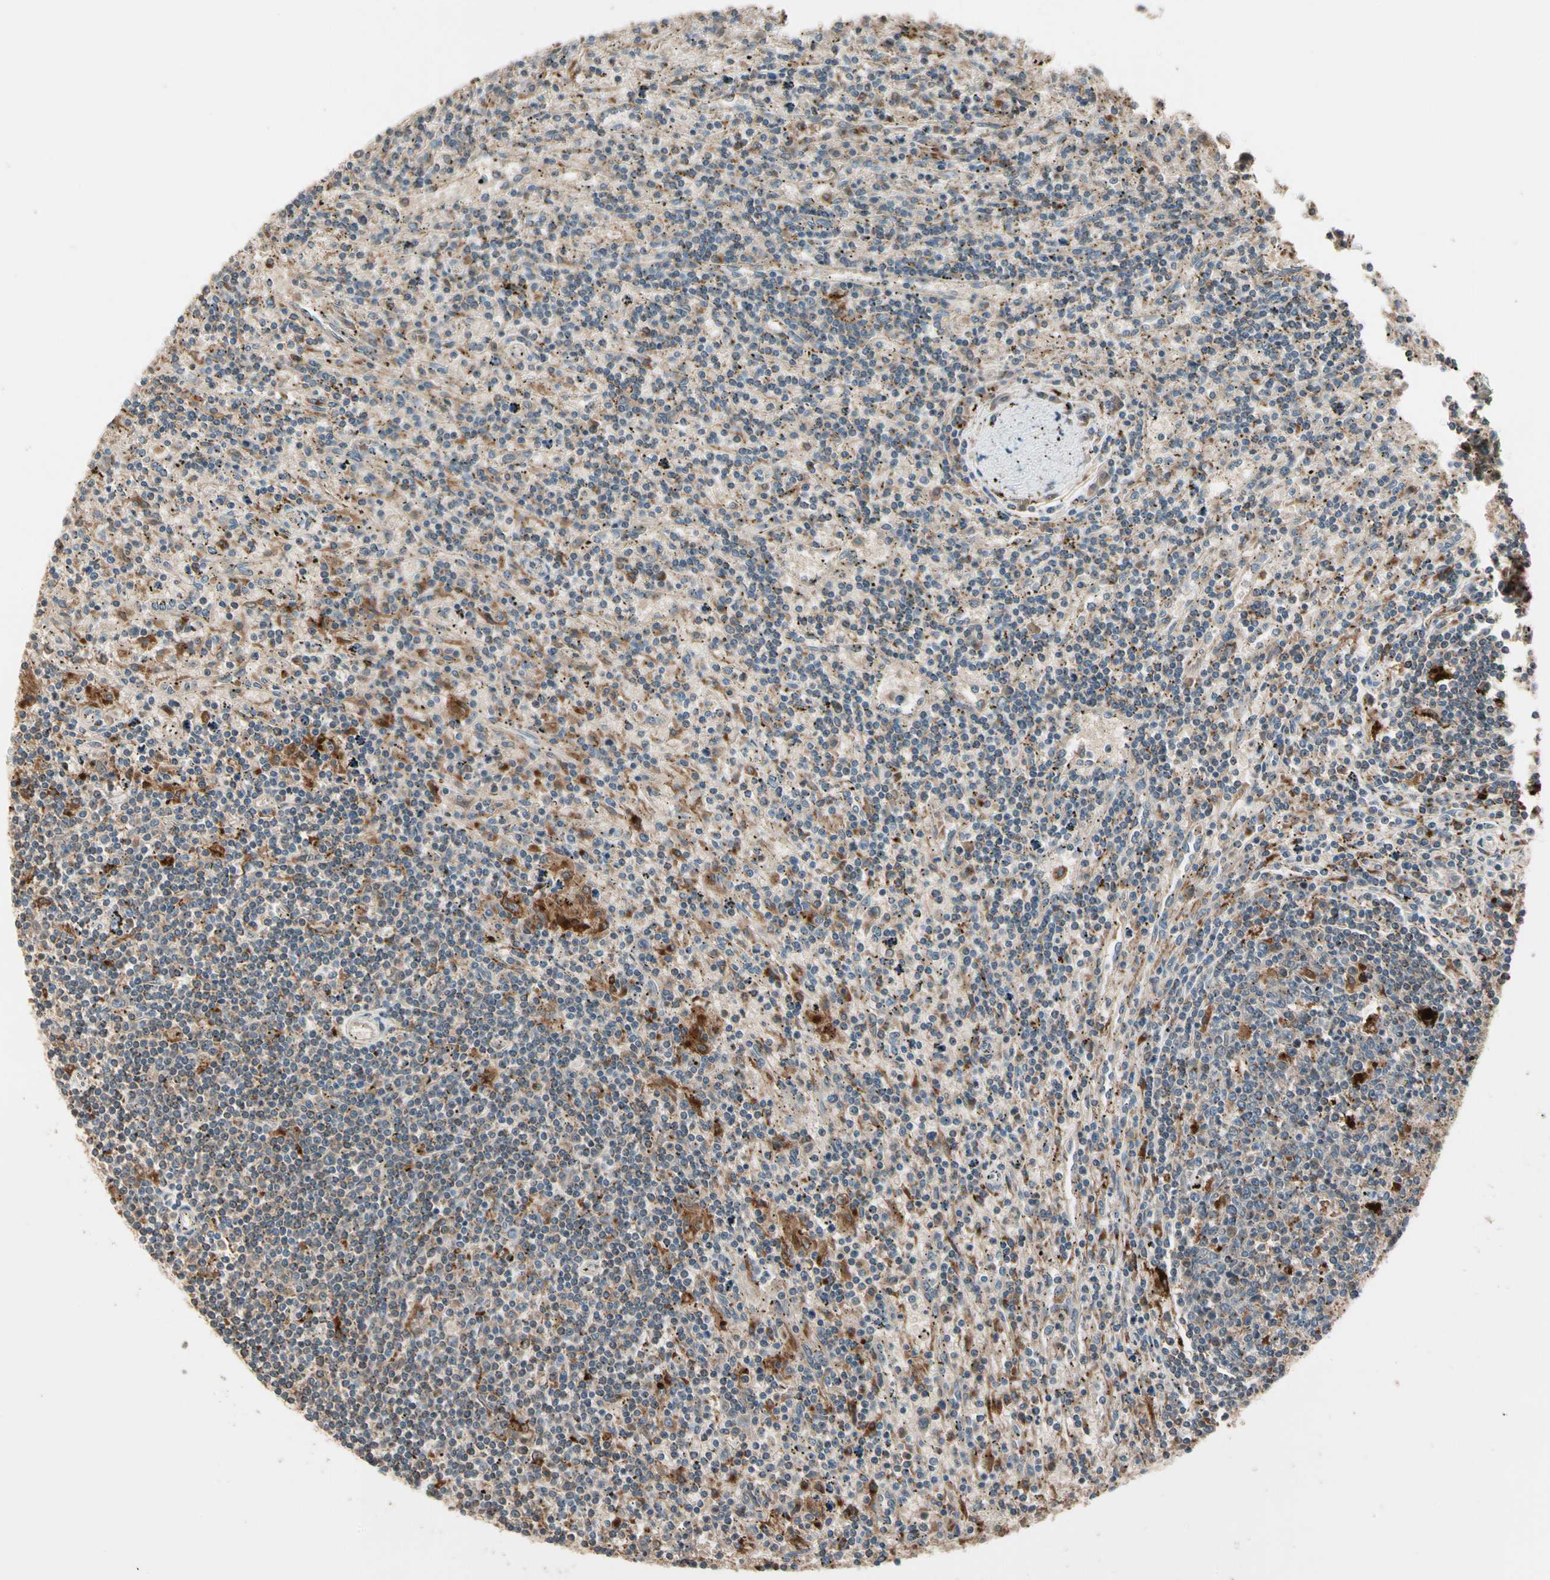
{"staining": {"intensity": "moderate", "quantity": "<25%", "location": "cytoplasmic/membranous"}, "tissue": "lymphoma", "cell_type": "Tumor cells", "image_type": "cancer", "snomed": [{"axis": "morphology", "description": "Malignant lymphoma, non-Hodgkin's type, Low grade"}, {"axis": "topography", "description": "Spleen"}], "caption": "A high-resolution micrograph shows IHC staining of low-grade malignant lymphoma, non-Hodgkin's type, which demonstrates moderate cytoplasmic/membranous positivity in approximately <25% of tumor cells.", "gene": "GM2A", "patient": {"sex": "male", "age": 76}}